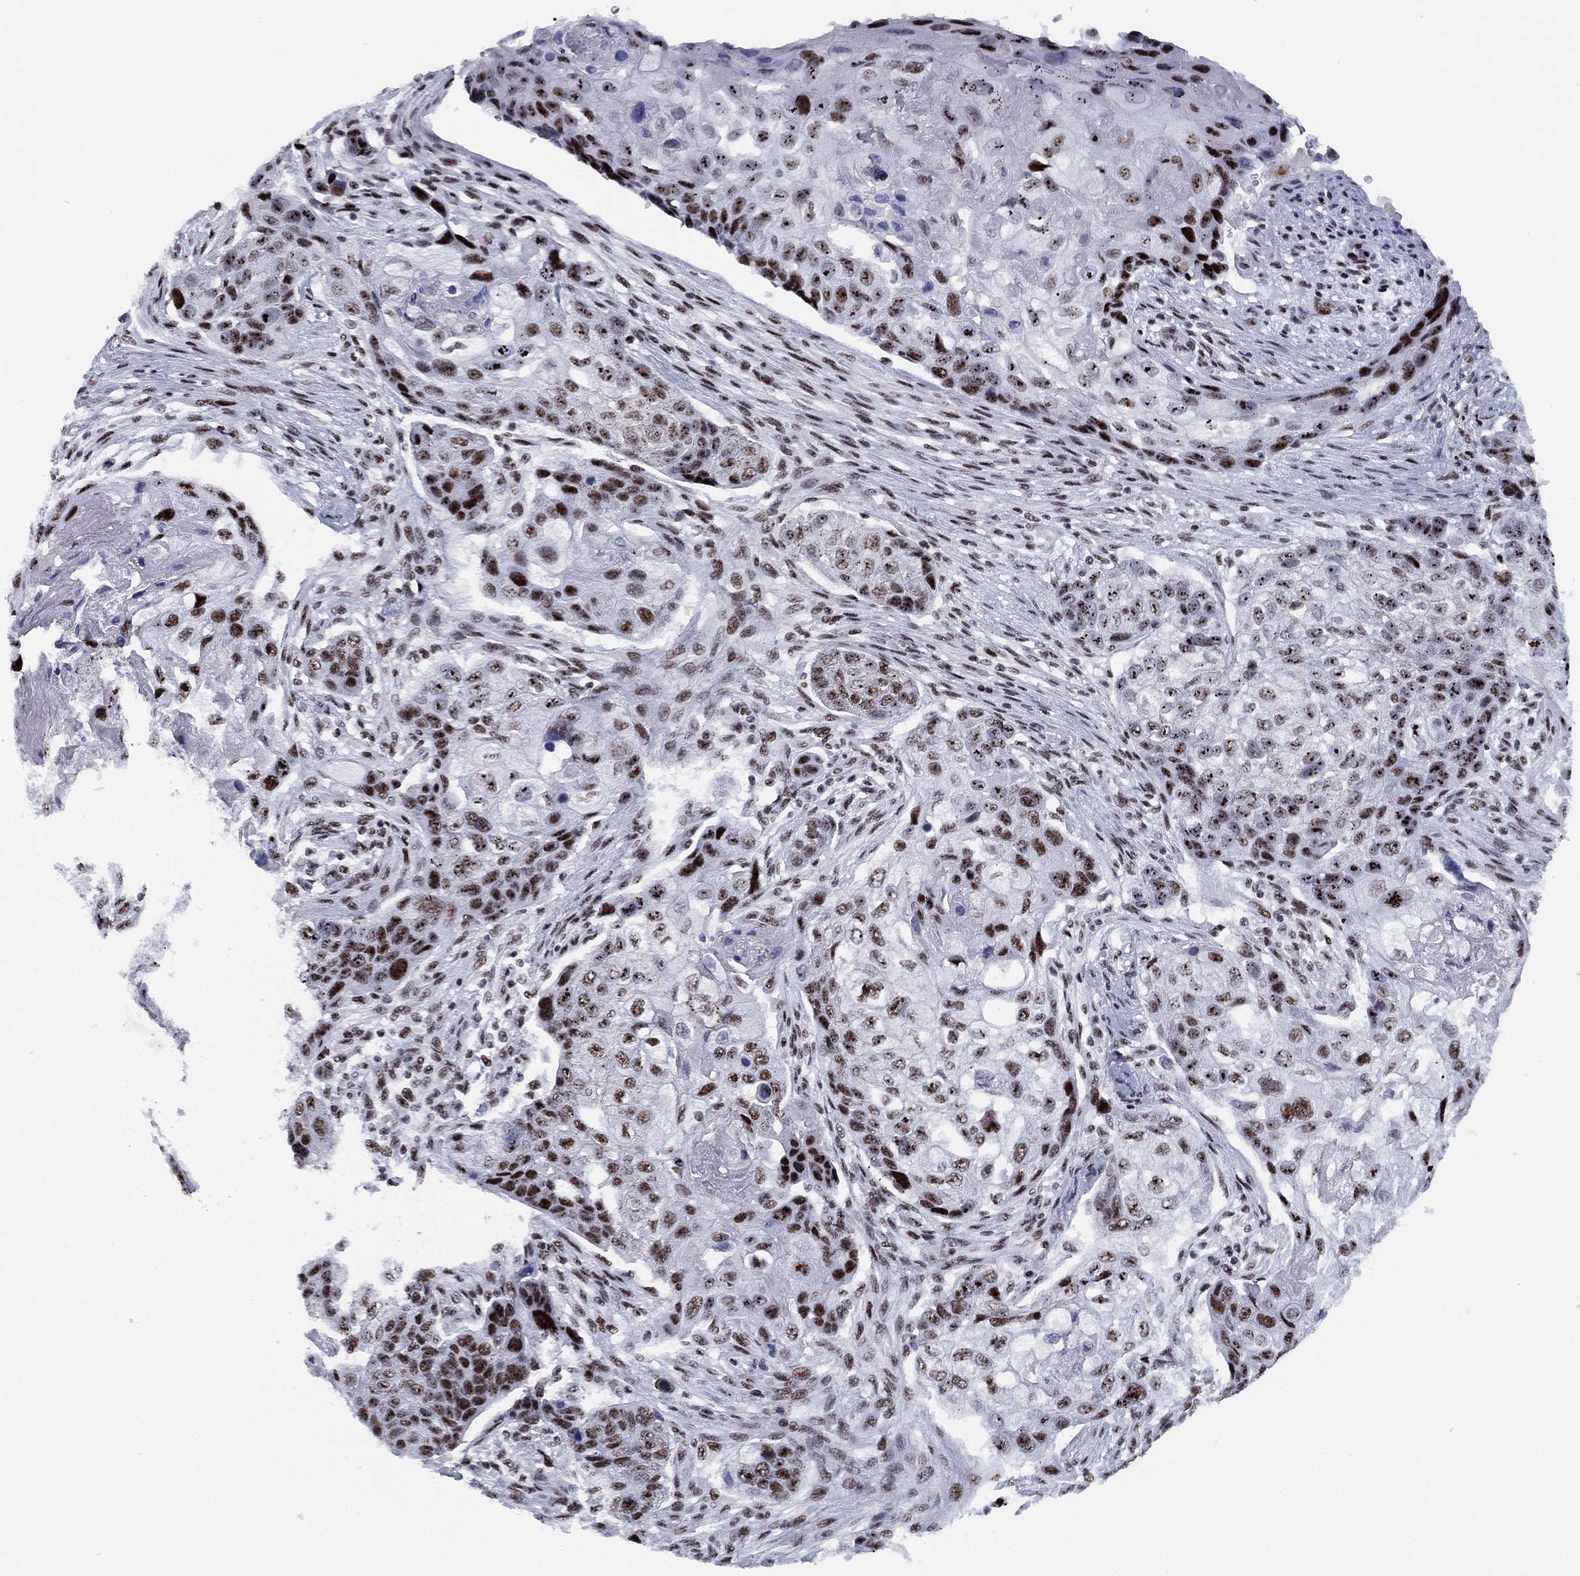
{"staining": {"intensity": "strong", "quantity": "25%-75%", "location": "nuclear"}, "tissue": "lung cancer", "cell_type": "Tumor cells", "image_type": "cancer", "snomed": [{"axis": "morphology", "description": "Normal tissue, NOS"}, {"axis": "morphology", "description": "Squamous cell carcinoma, NOS"}, {"axis": "topography", "description": "Bronchus"}, {"axis": "topography", "description": "Lung"}], "caption": "An immunohistochemistry (IHC) image of tumor tissue is shown. Protein staining in brown shows strong nuclear positivity in lung cancer within tumor cells.", "gene": "CYB561D2", "patient": {"sex": "male", "age": 69}}